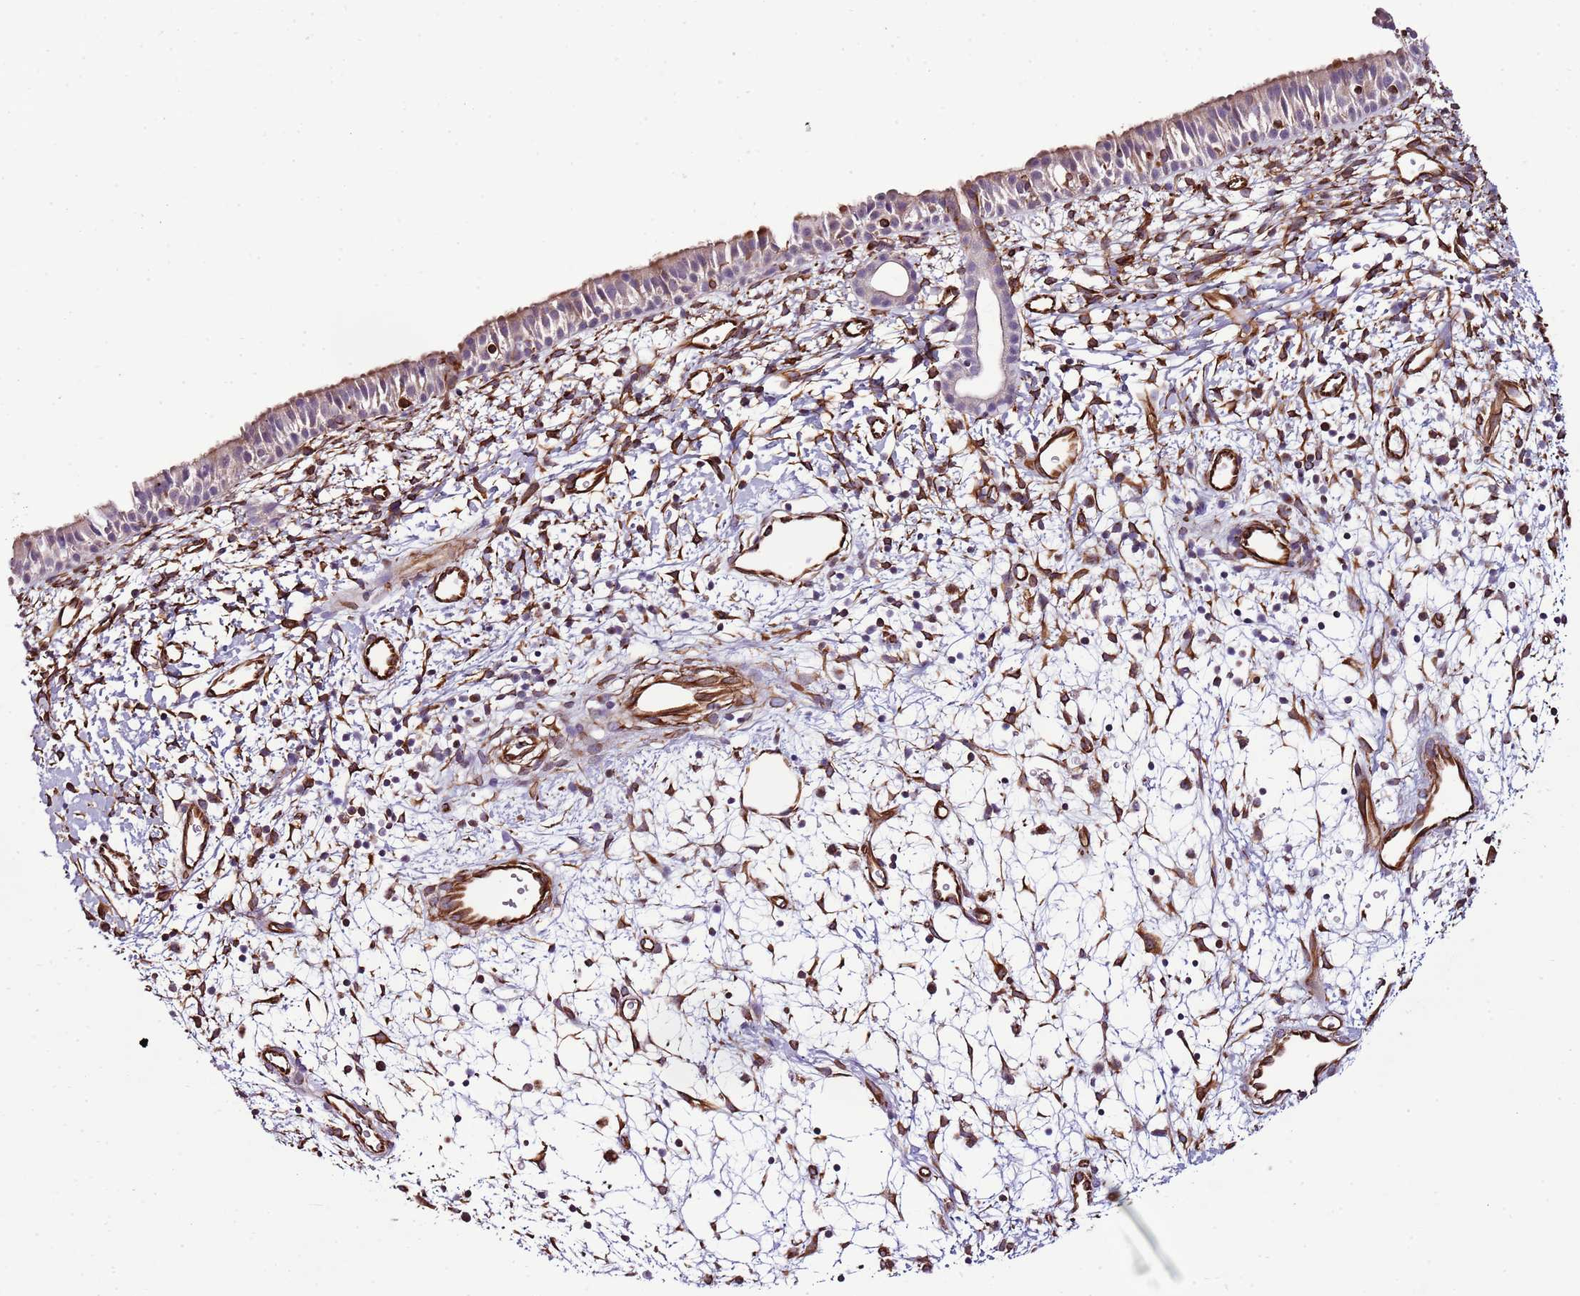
{"staining": {"intensity": "weak", "quantity": "<25%", "location": "cytoplasmic/membranous"}, "tissue": "nasopharynx", "cell_type": "Respiratory epithelial cells", "image_type": "normal", "snomed": [{"axis": "morphology", "description": "Normal tissue, NOS"}, {"axis": "topography", "description": "Nasopharynx"}], "caption": "This is an immunohistochemistry image of benign nasopharynx. There is no staining in respiratory epithelial cells.", "gene": "ZNF786", "patient": {"sex": "male", "age": 22}}